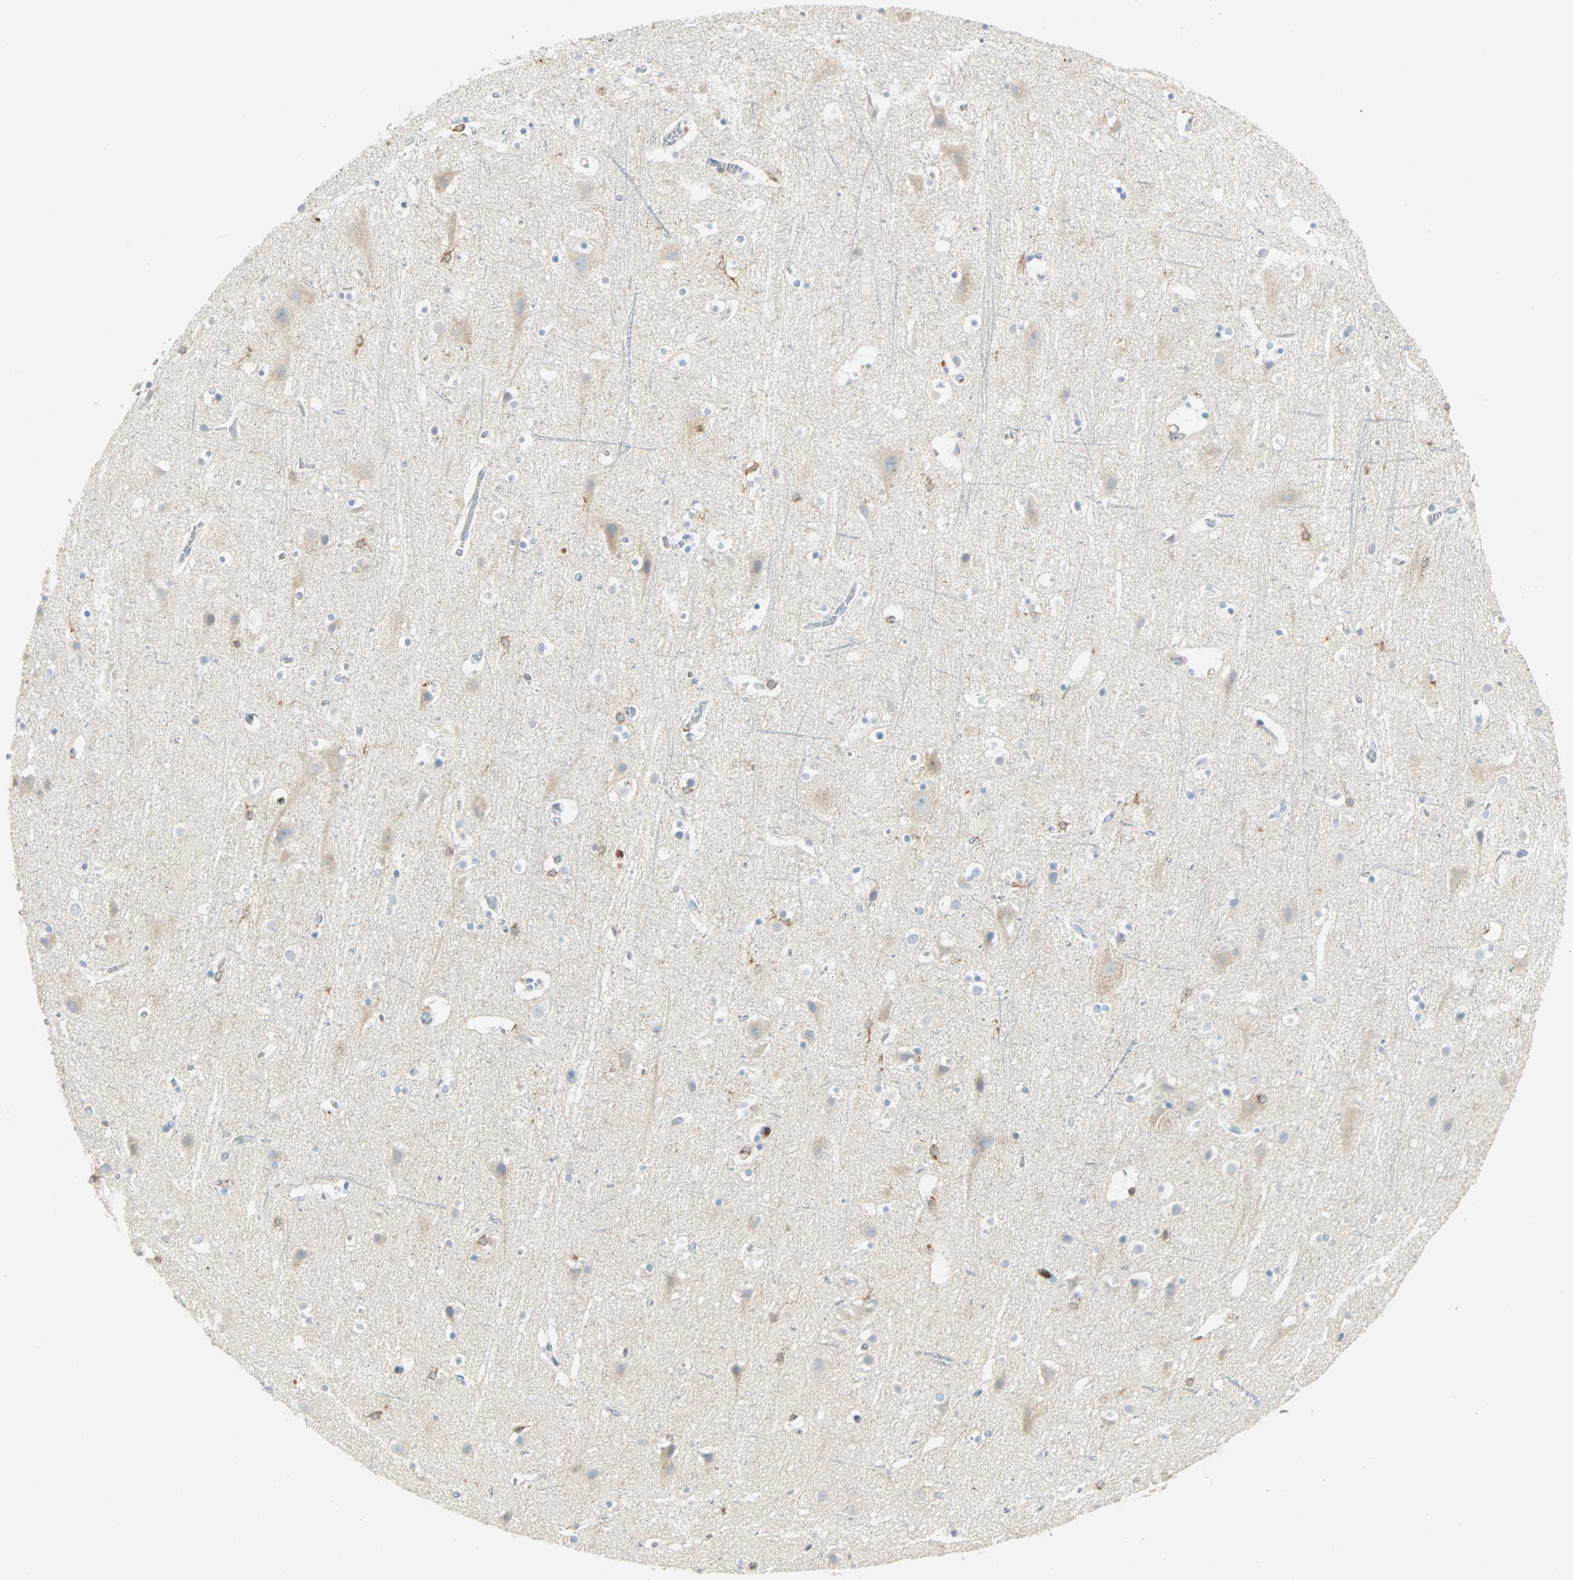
{"staining": {"intensity": "negative", "quantity": "none", "location": "none"}, "tissue": "cerebral cortex", "cell_type": "Endothelial cells", "image_type": "normal", "snomed": [{"axis": "morphology", "description": "Normal tissue, NOS"}, {"axis": "topography", "description": "Cerebral cortex"}], "caption": "Immunohistochemistry (IHC) photomicrograph of unremarkable cerebral cortex: human cerebral cortex stained with DAB (3,3'-diaminobenzidine) displays no significant protein positivity in endothelial cells.", "gene": "FMNL1", "patient": {"sex": "male", "age": 45}}